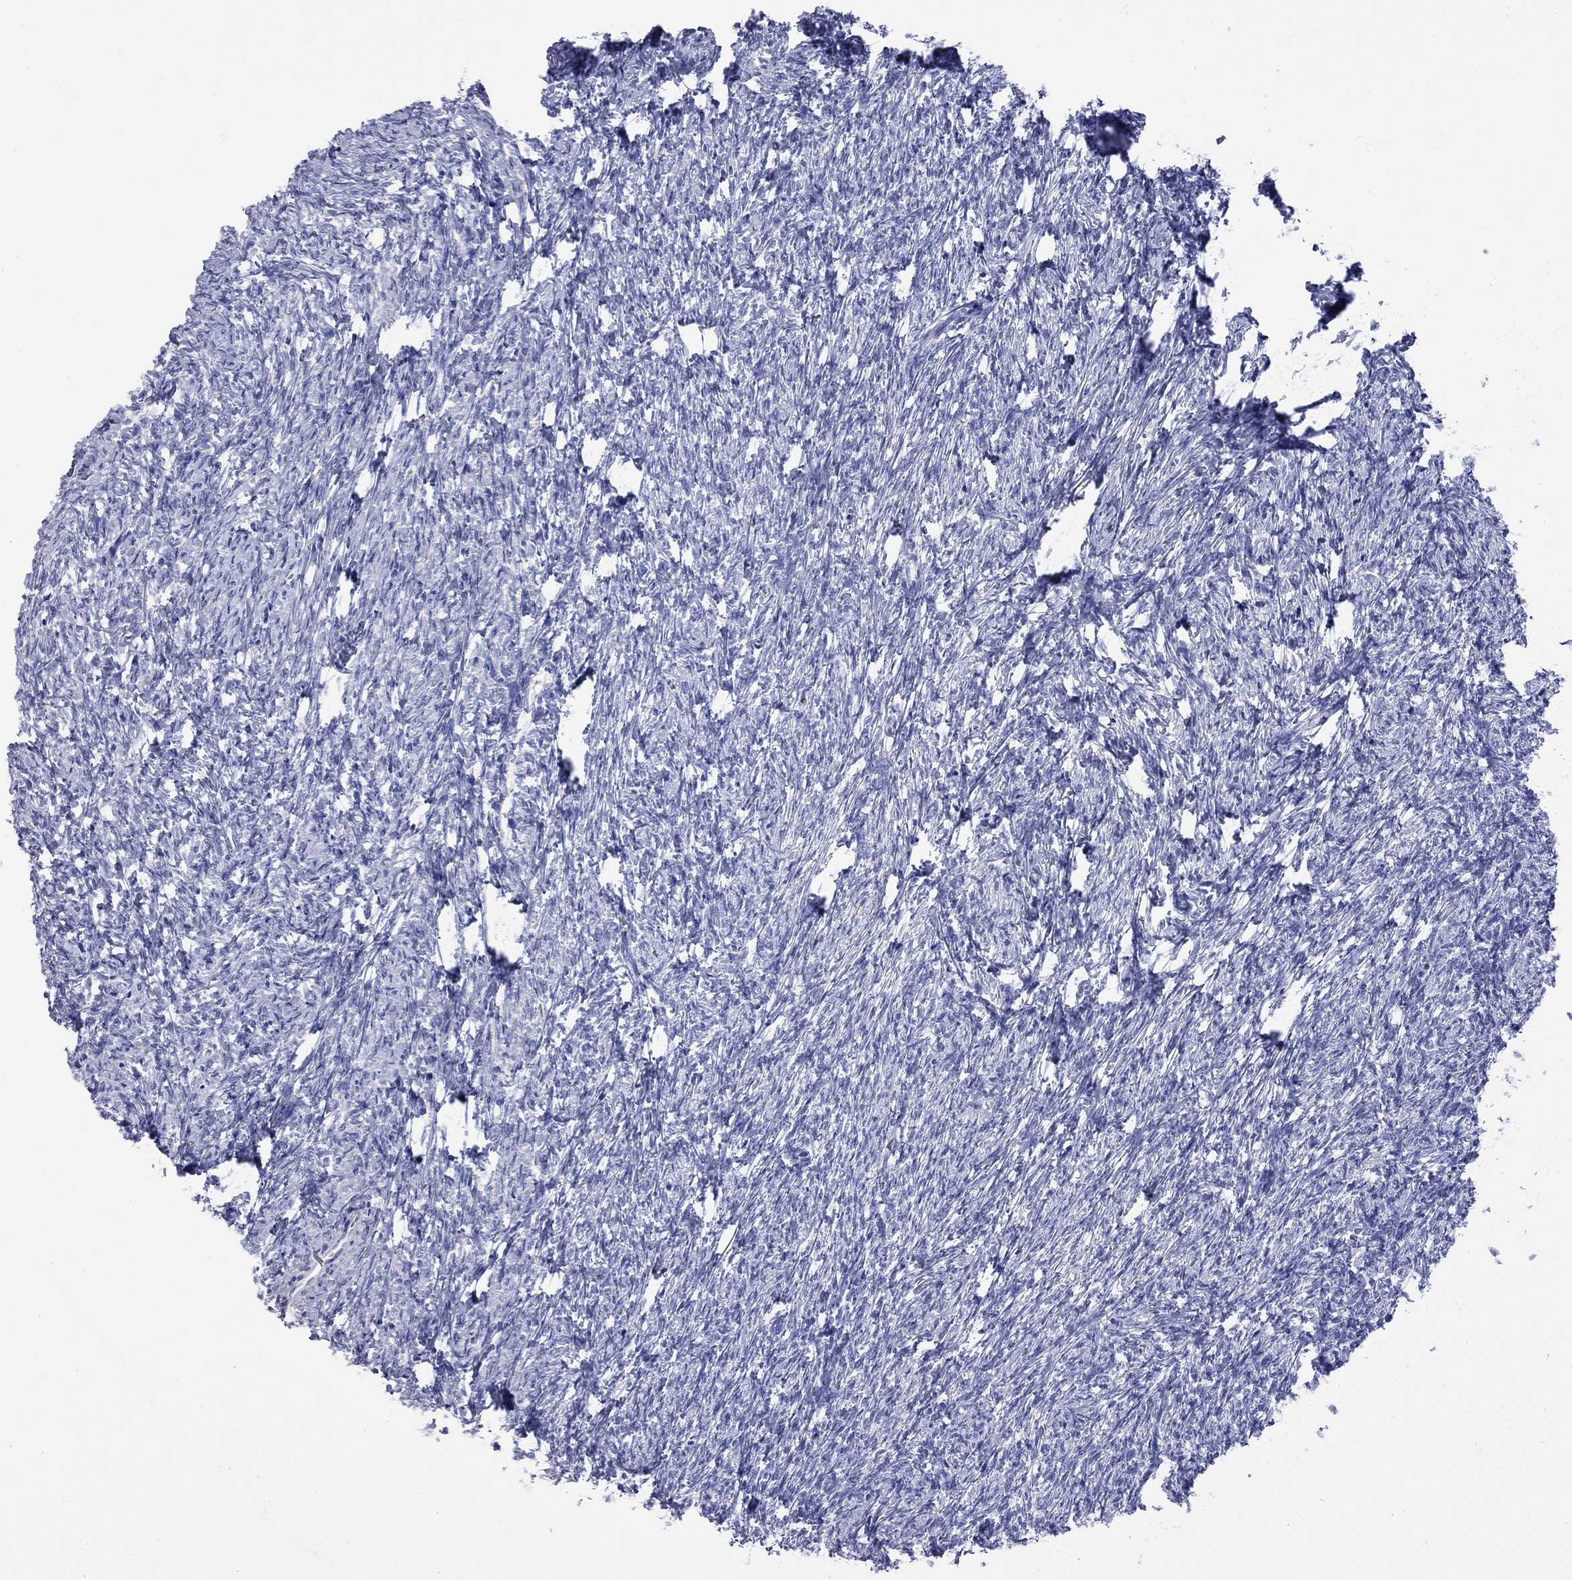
{"staining": {"intensity": "negative", "quantity": "none", "location": "none"}, "tissue": "ovary", "cell_type": "Ovarian stroma cells", "image_type": "normal", "snomed": [{"axis": "morphology", "description": "Normal tissue, NOS"}, {"axis": "topography", "description": "Ovary"}], "caption": "Ovarian stroma cells show no significant positivity in benign ovary.", "gene": "S100A3", "patient": {"sex": "female", "age": 39}}